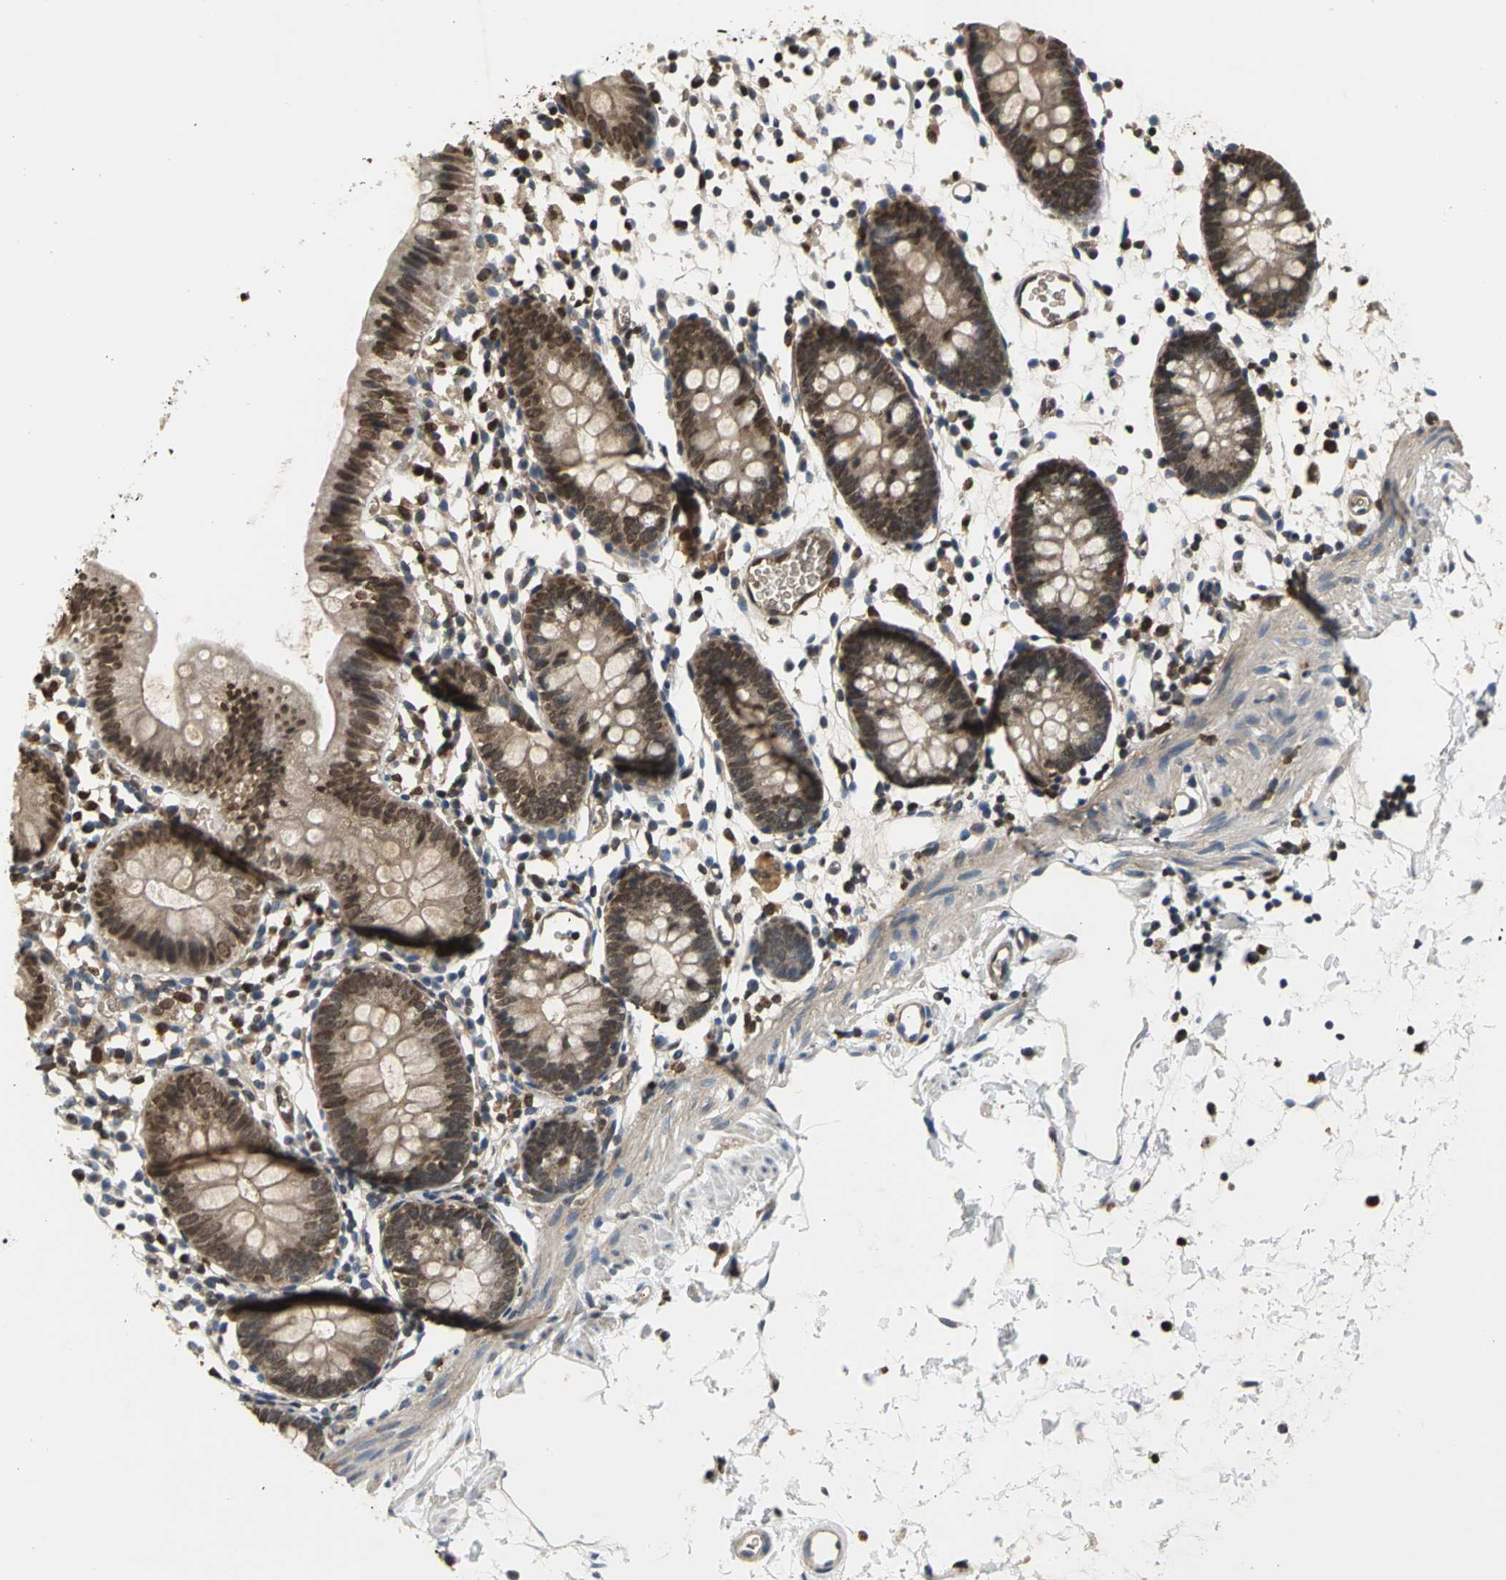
{"staining": {"intensity": "weak", "quantity": ">75%", "location": "cytoplasmic/membranous"}, "tissue": "colon", "cell_type": "Endothelial cells", "image_type": "normal", "snomed": [{"axis": "morphology", "description": "Normal tissue, NOS"}, {"axis": "topography", "description": "Colon"}], "caption": "About >75% of endothelial cells in normal colon show weak cytoplasmic/membranous protein staining as visualized by brown immunohistochemical staining.", "gene": "AHR", "patient": {"sex": "male", "age": 14}}